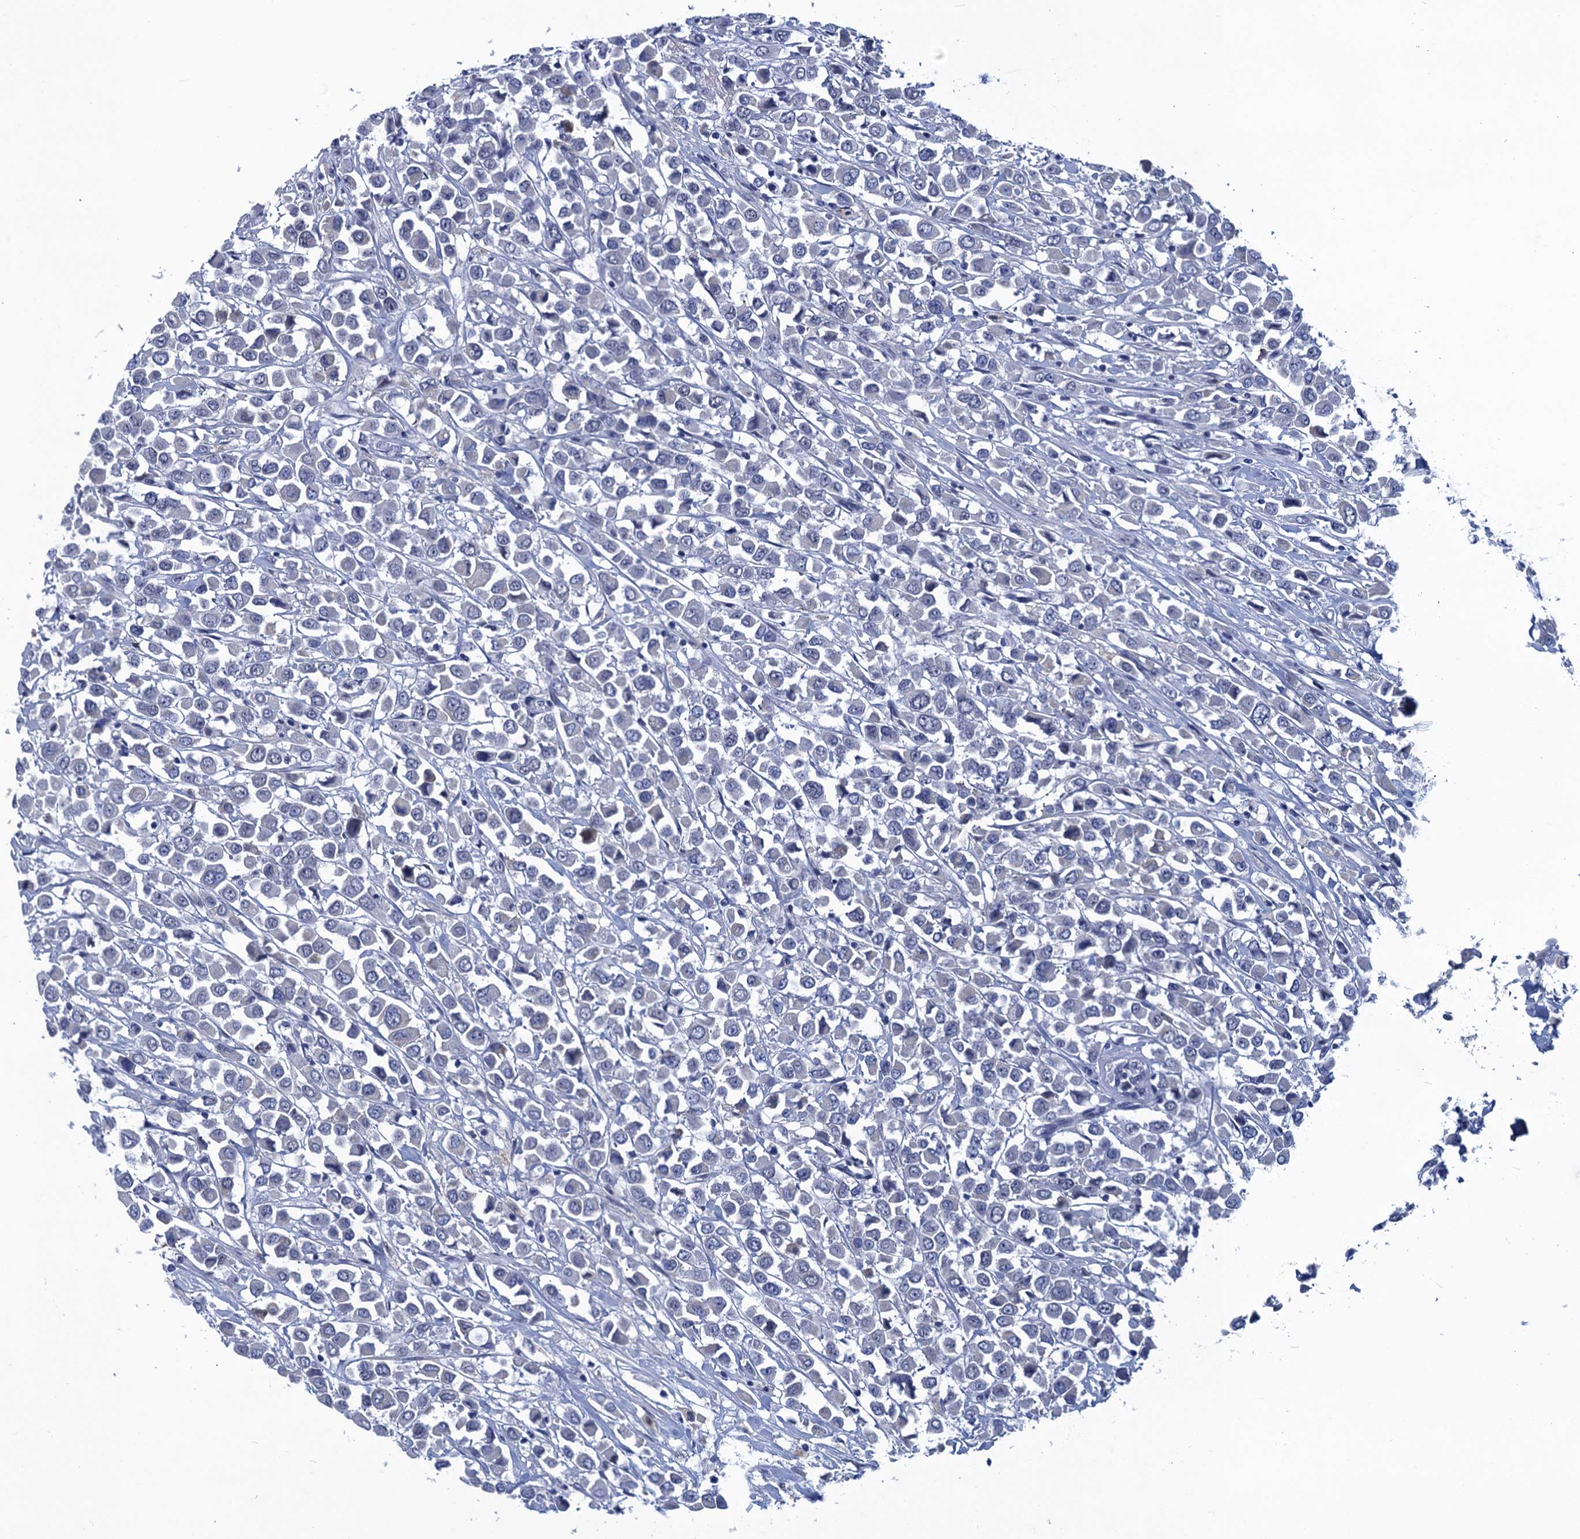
{"staining": {"intensity": "negative", "quantity": "none", "location": "none"}, "tissue": "breast cancer", "cell_type": "Tumor cells", "image_type": "cancer", "snomed": [{"axis": "morphology", "description": "Duct carcinoma"}, {"axis": "topography", "description": "Breast"}], "caption": "Protein analysis of invasive ductal carcinoma (breast) demonstrates no significant expression in tumor cells.", "gene": "GINS3", "patient": {"sex": "female", "age": 61}}